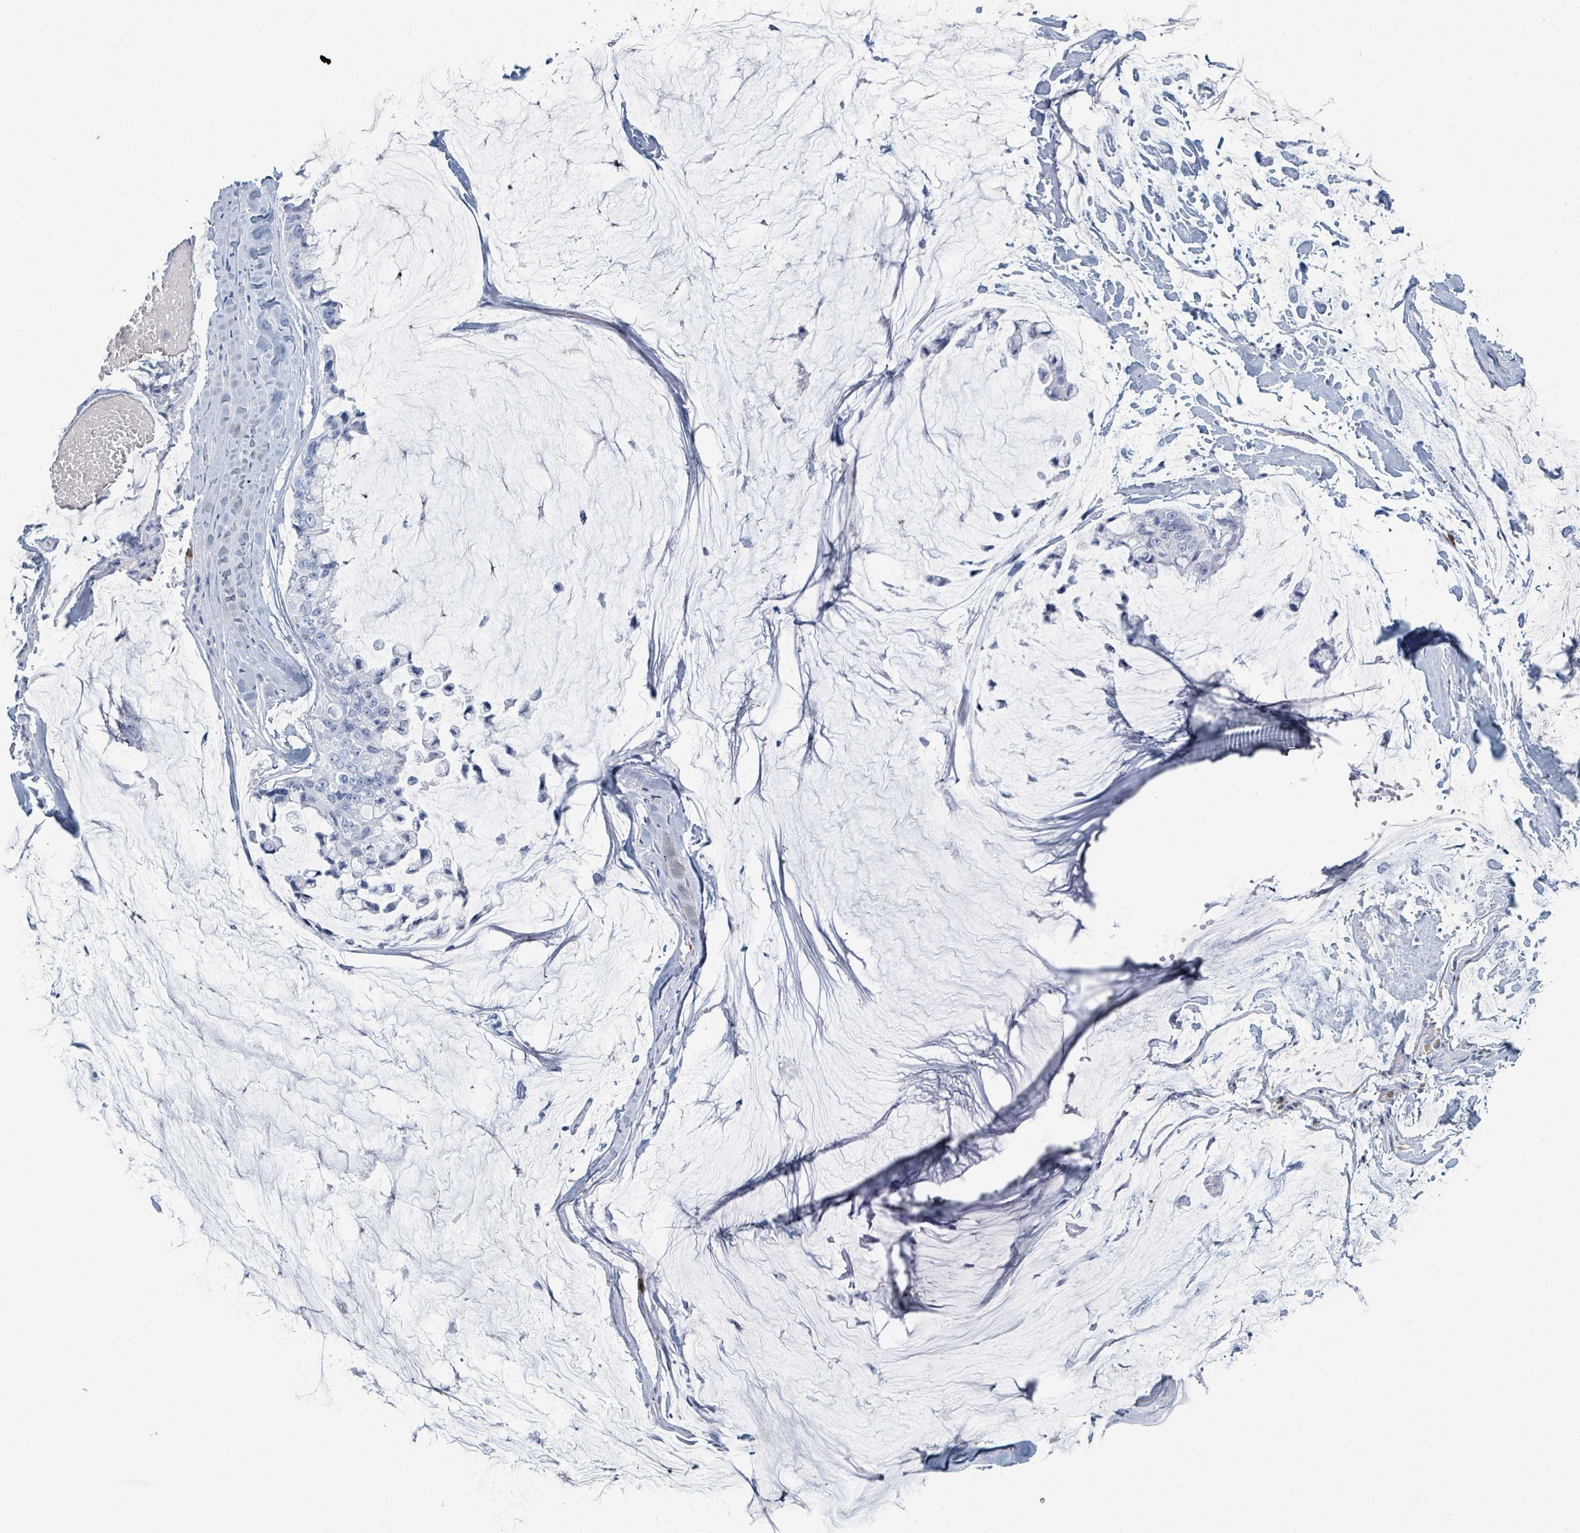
{"staining": {"intensity": "negative", "quantity": "none", "location": "none"}, "tissue": "ovarian cancer", "cell_type": "Tumor cells", "image_type": "cancer", "snomed": [{"axis": "morphology", "description": "Cystadenocarcinoma, mucinous, NOS"}, {"axis": "topography", "description": "Ovary"}], "caption": "There is no significant positivity in tumor cells of mucinous cystadenocarcinoma (ovarian).", "gene": "DEFA4", "patient": {"sex": "female", "age": 39}}